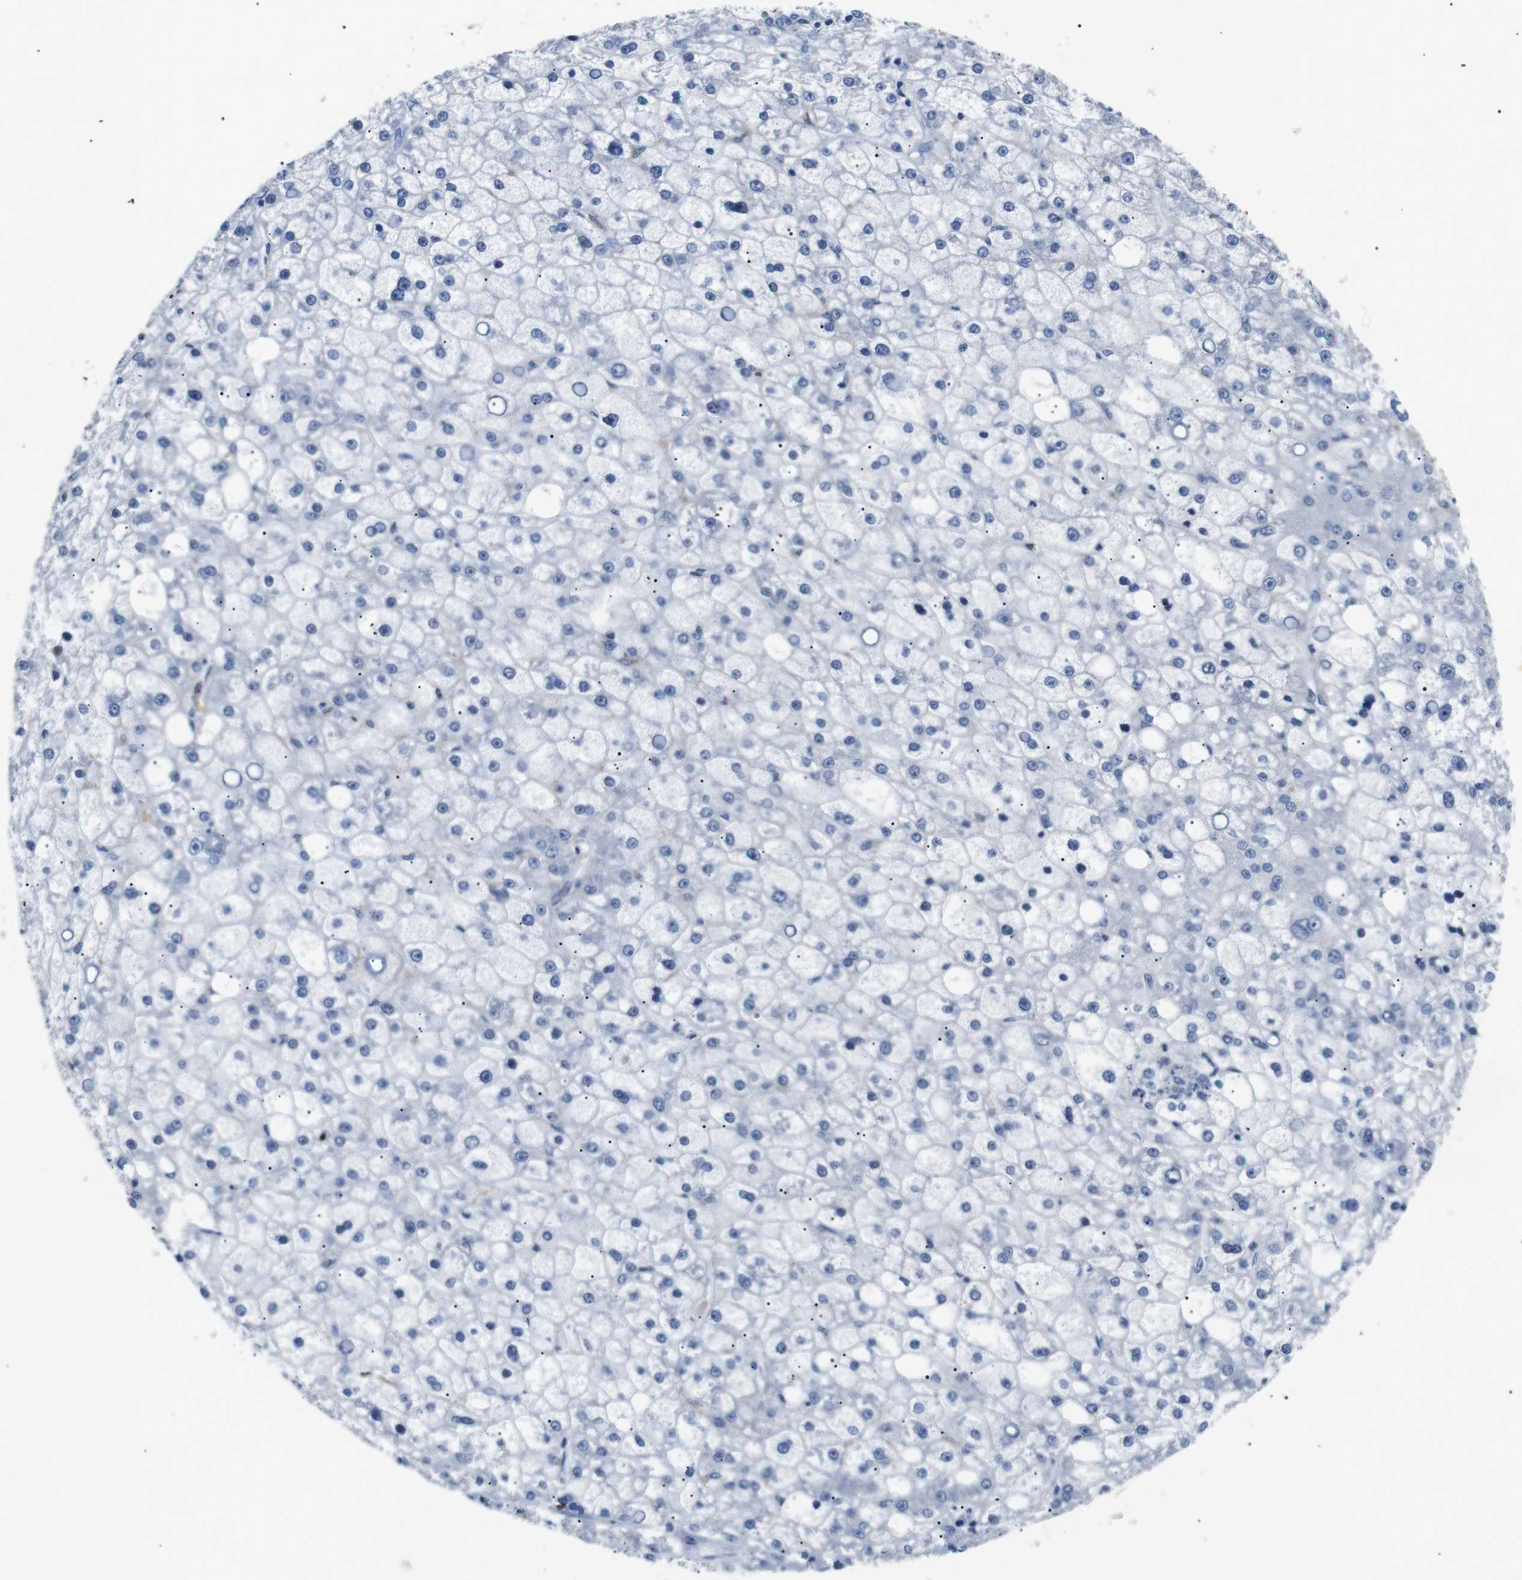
{"staining": {"intensity": "negative", "quantity": "none", "location": "none"}, "tissue": "liver cancer", "cell_type": "Tumor cells", "image_type": "cancer", "snomed": [{"axis": "morphology", "description": "Carcinoma, Hepatocellular, NOS"}, {"axis": "topography", "description": "Liver"}], "caption": "This is an immunohistochemistry (IHC) micrograph of human liver hepatocellular carcinoma. There is no positivity in tumor cells.", "gene": "FCGRT", "patient": {"sex": "male", "age": 67}}